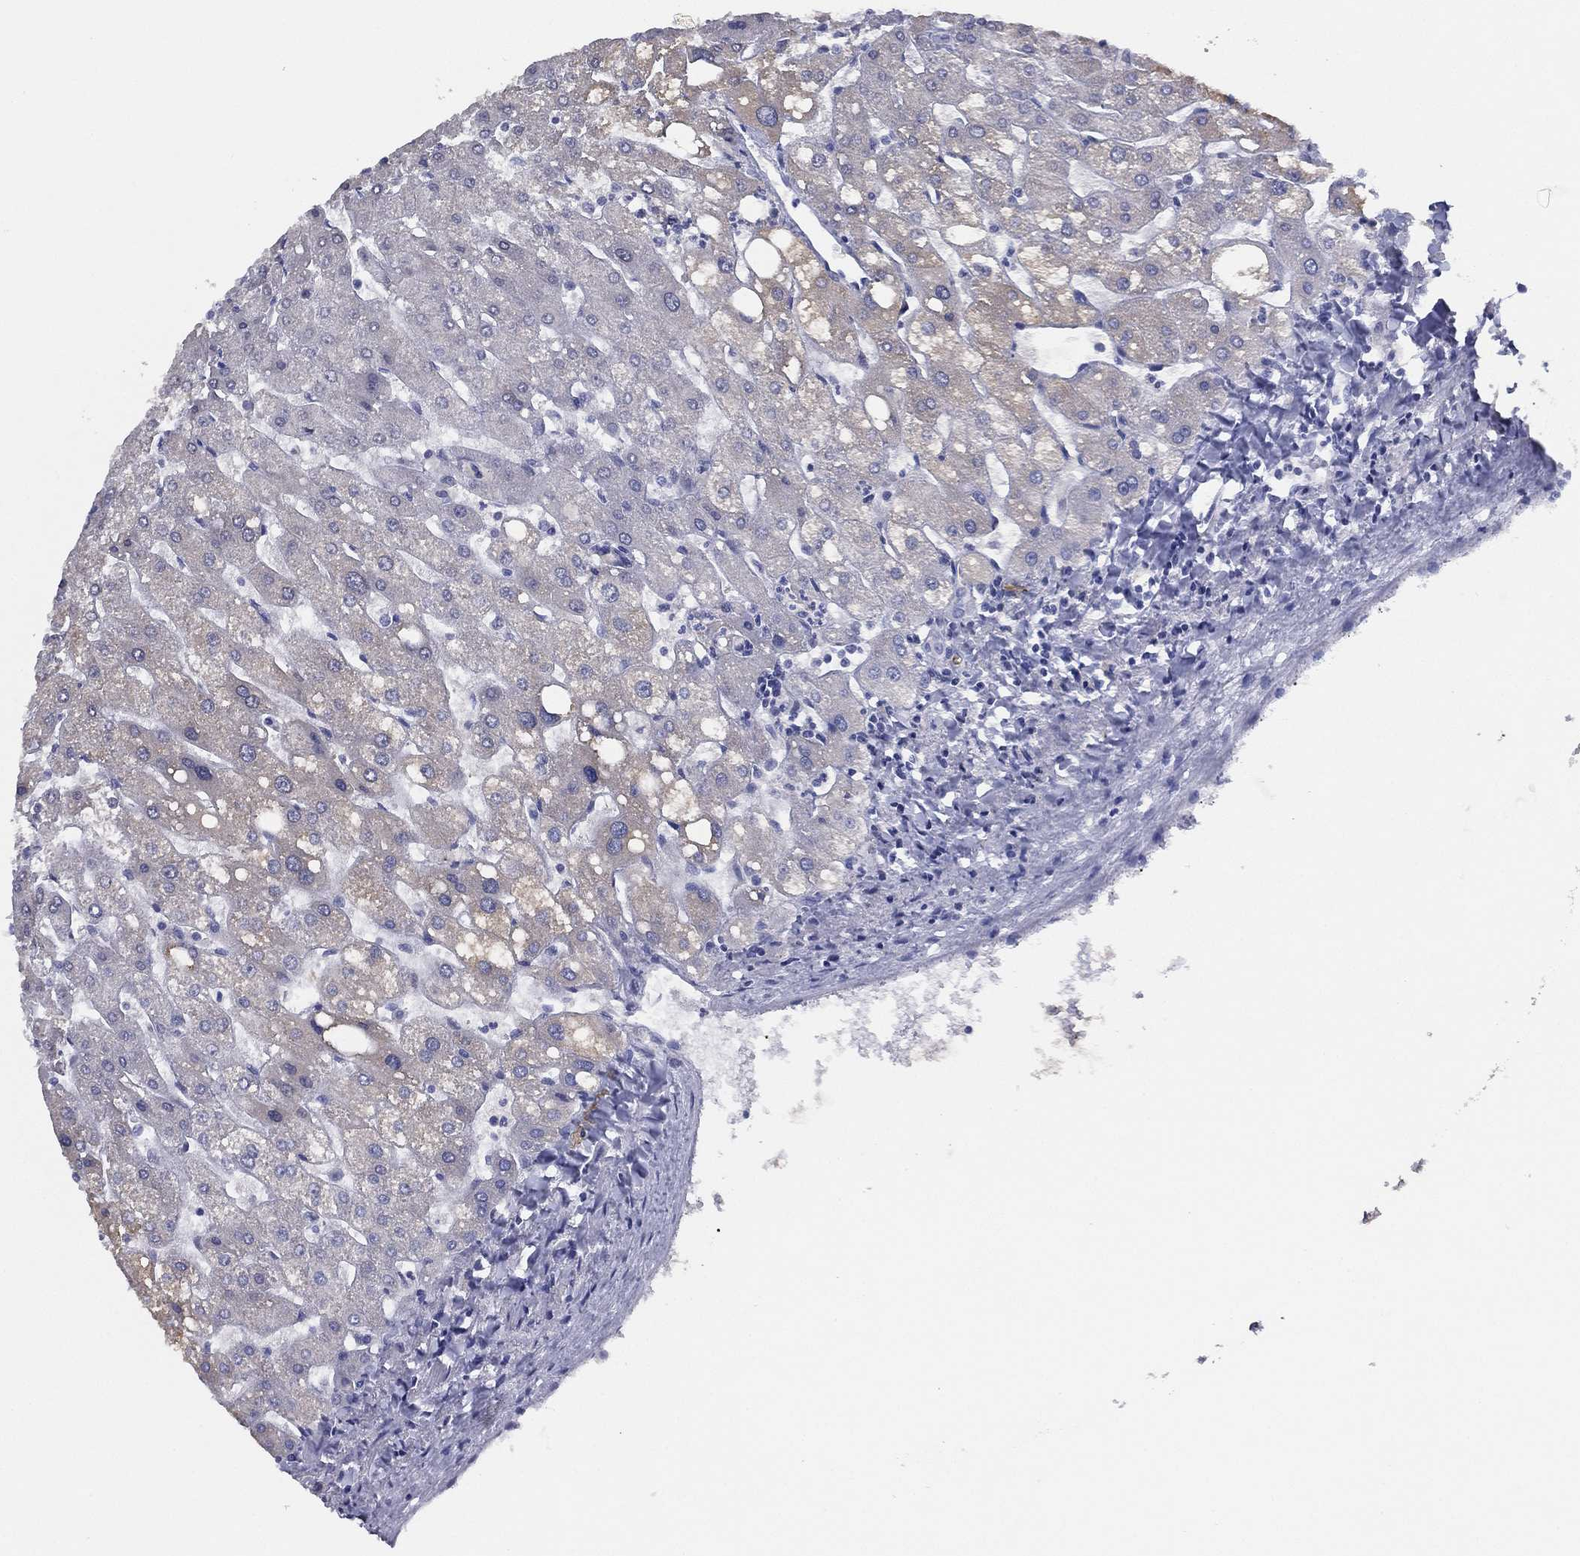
{"staining": {"intensity": "negative", "quantity": "none", "location": "none"}, "tissue": "liver", "cell_type": "Cholangiocytes", "image_type": "normal", "snomed": [{"axis": "morphology", "description": "Normal tissue, NOS"}, {"axis": "topography", "description": "Liver"}], "caption": "Immunohistochemical staining of benign liver demonstrates no significant positivity in cholangiocytes. The staining was performed using DAB to visualize the protein expression in brown, while the nuclei were stained in blue with hematoxylin (Magnification: 20x).", "gene": "SLC13A4", "patient": {"sex": "male", "age": 67}}